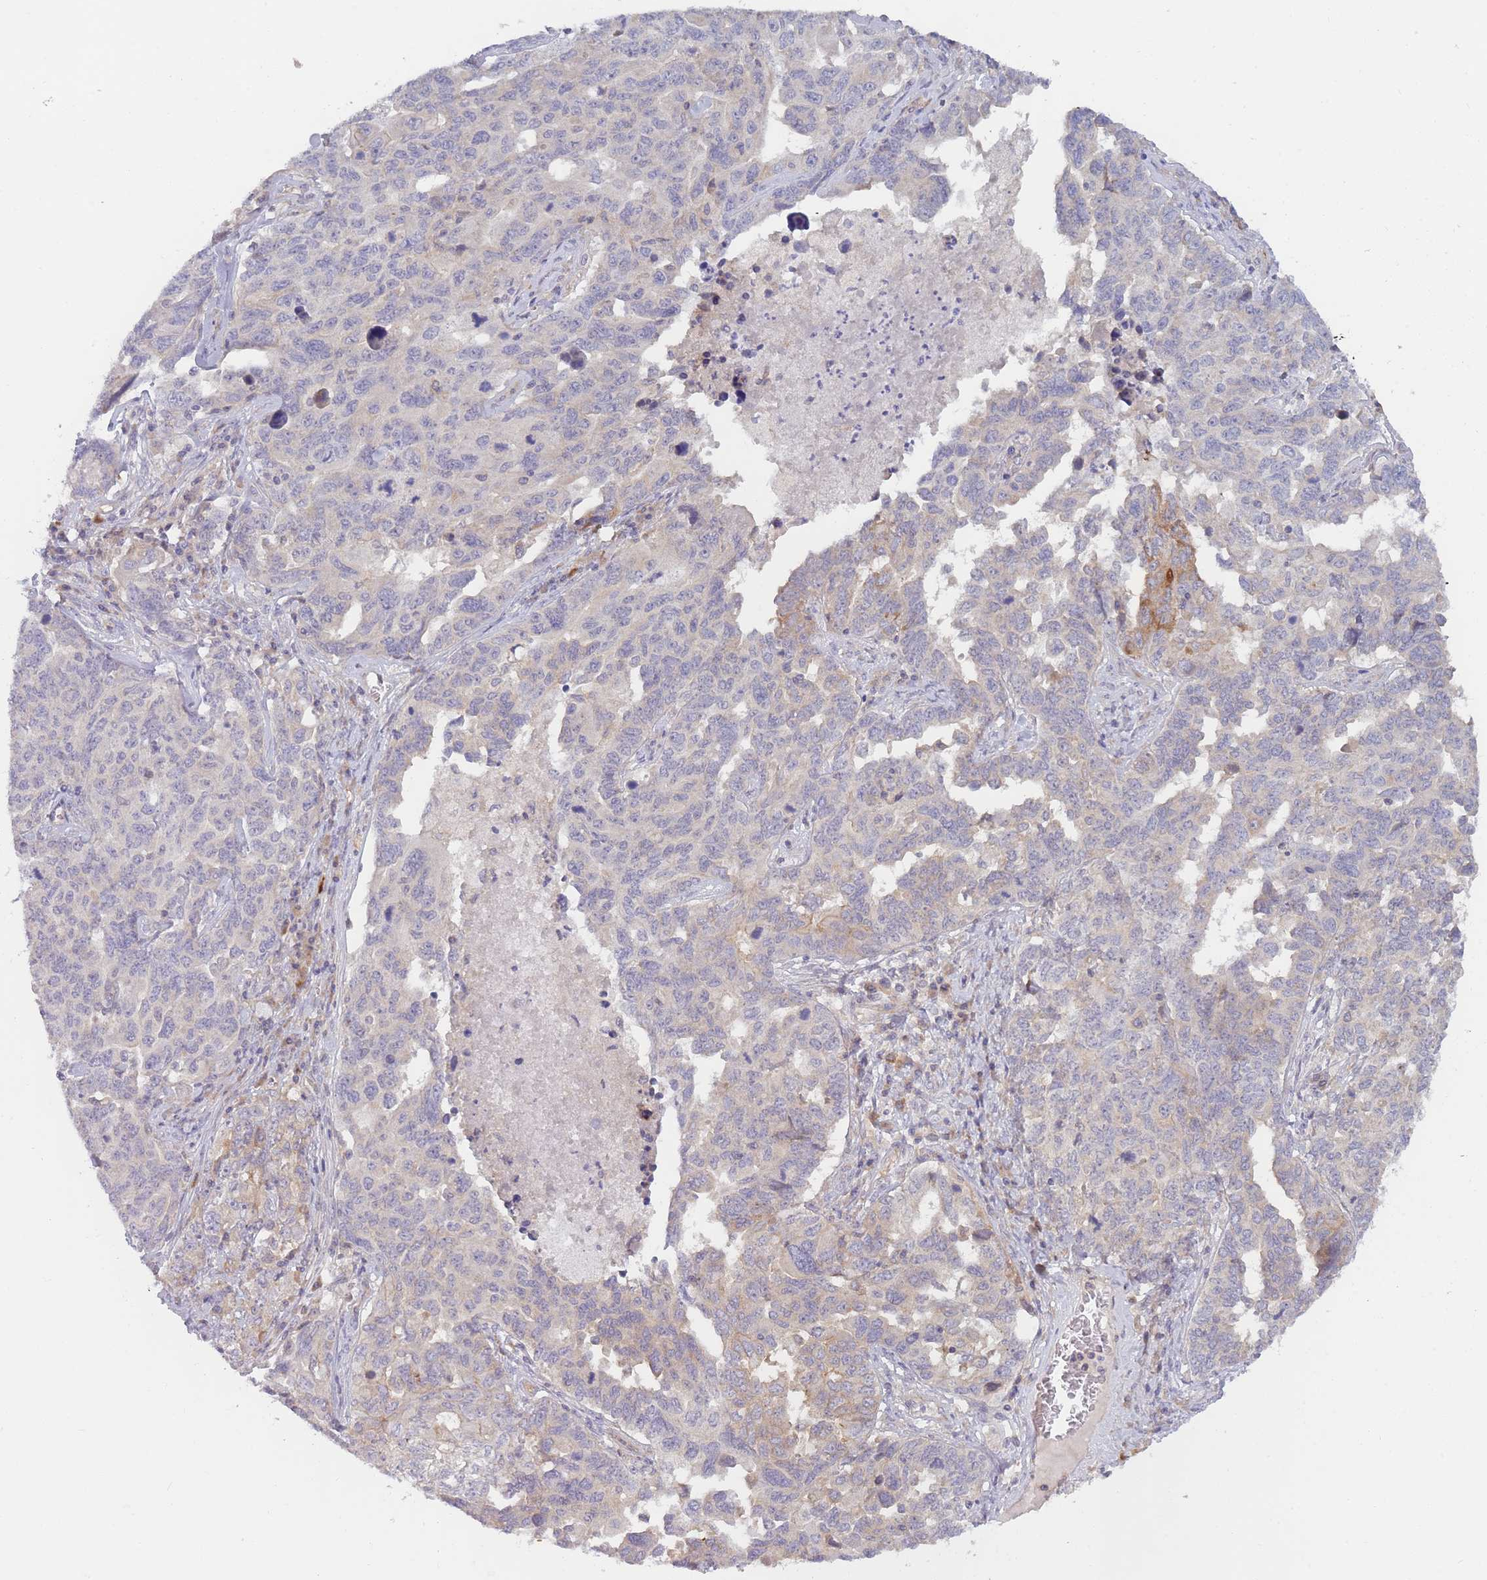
{"staining": {"intensity": "weak", "quantity": "<25%", "location": "cytoplasmic/membranous"}, "tissue": "ovarian cancer", "cell_type": "Tumor cells", "image_type": "cancer", "snomed": [{"axis": "morphology", "description": "Carcinoma, endometroid"}, {"axis": "topography", "description": "Ovary"}], "caption": "This image is of ovarian cancer (endometroid carcinoma) stained with IHC to label a protein in brown with the nuclei are counter-stained blue. There is no positivity in tumor cells.", "gene": "WDR93", "patient": {"sex": "female", "age": 62}}